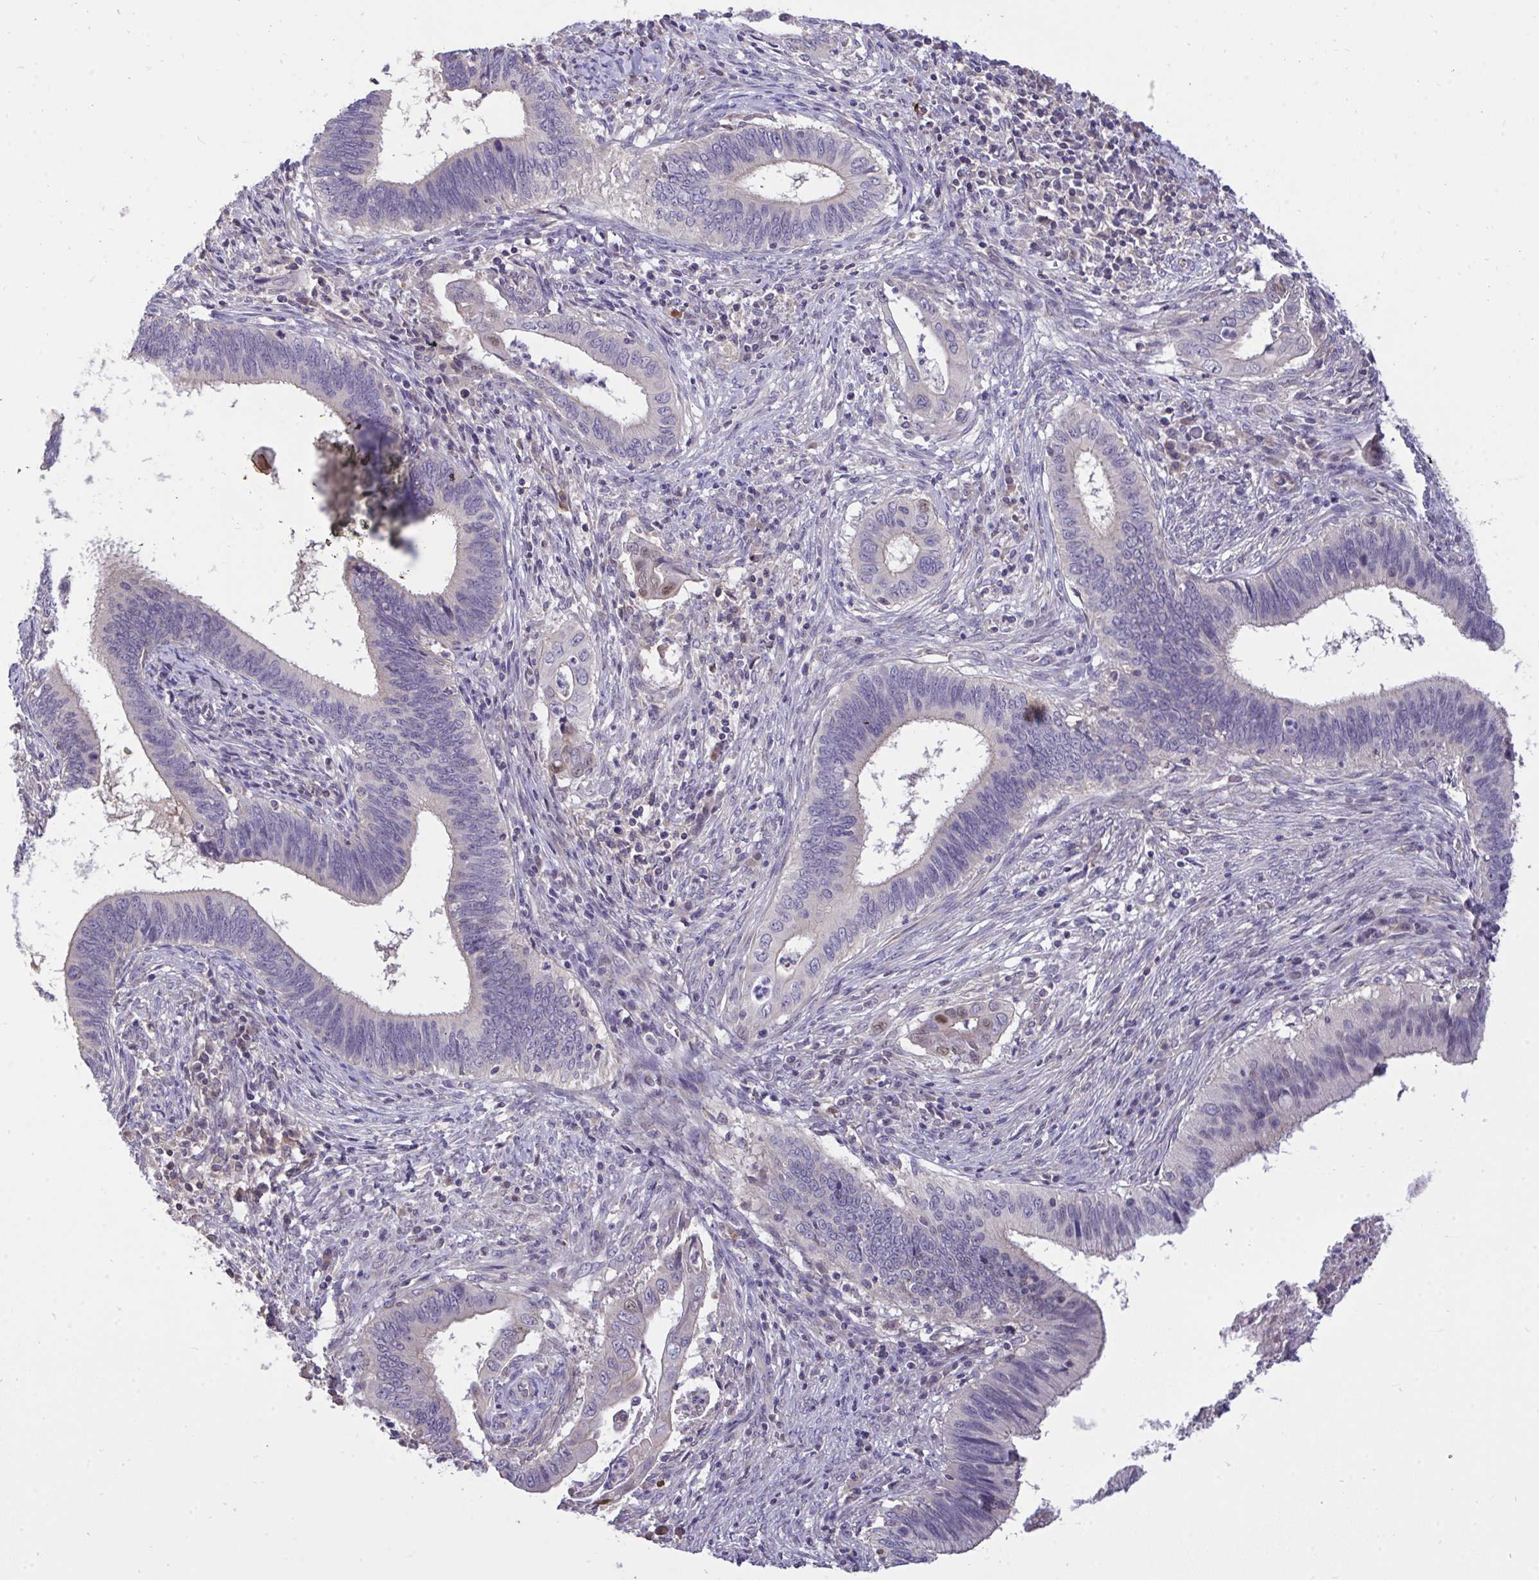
{"staining": {"intensity": "weak", "quantity": "<25%", "location": "cytoplasmic/membranous"}, "tissue": "cervical cancer", "cell_type": "Tumor cells", "image_type": "cancer", "snomed": [{"axis": "morphology", "description": "Adenocarcinoma, NOS"}, {"axis": "topography", "description": "Cervix"}], "caption": "There is no significant positivity in tumor cells of cervical cancer. Nuclei are stained in blue.", "gene": "C19orf54", "patient": {"sex": "female", "age": 42}}